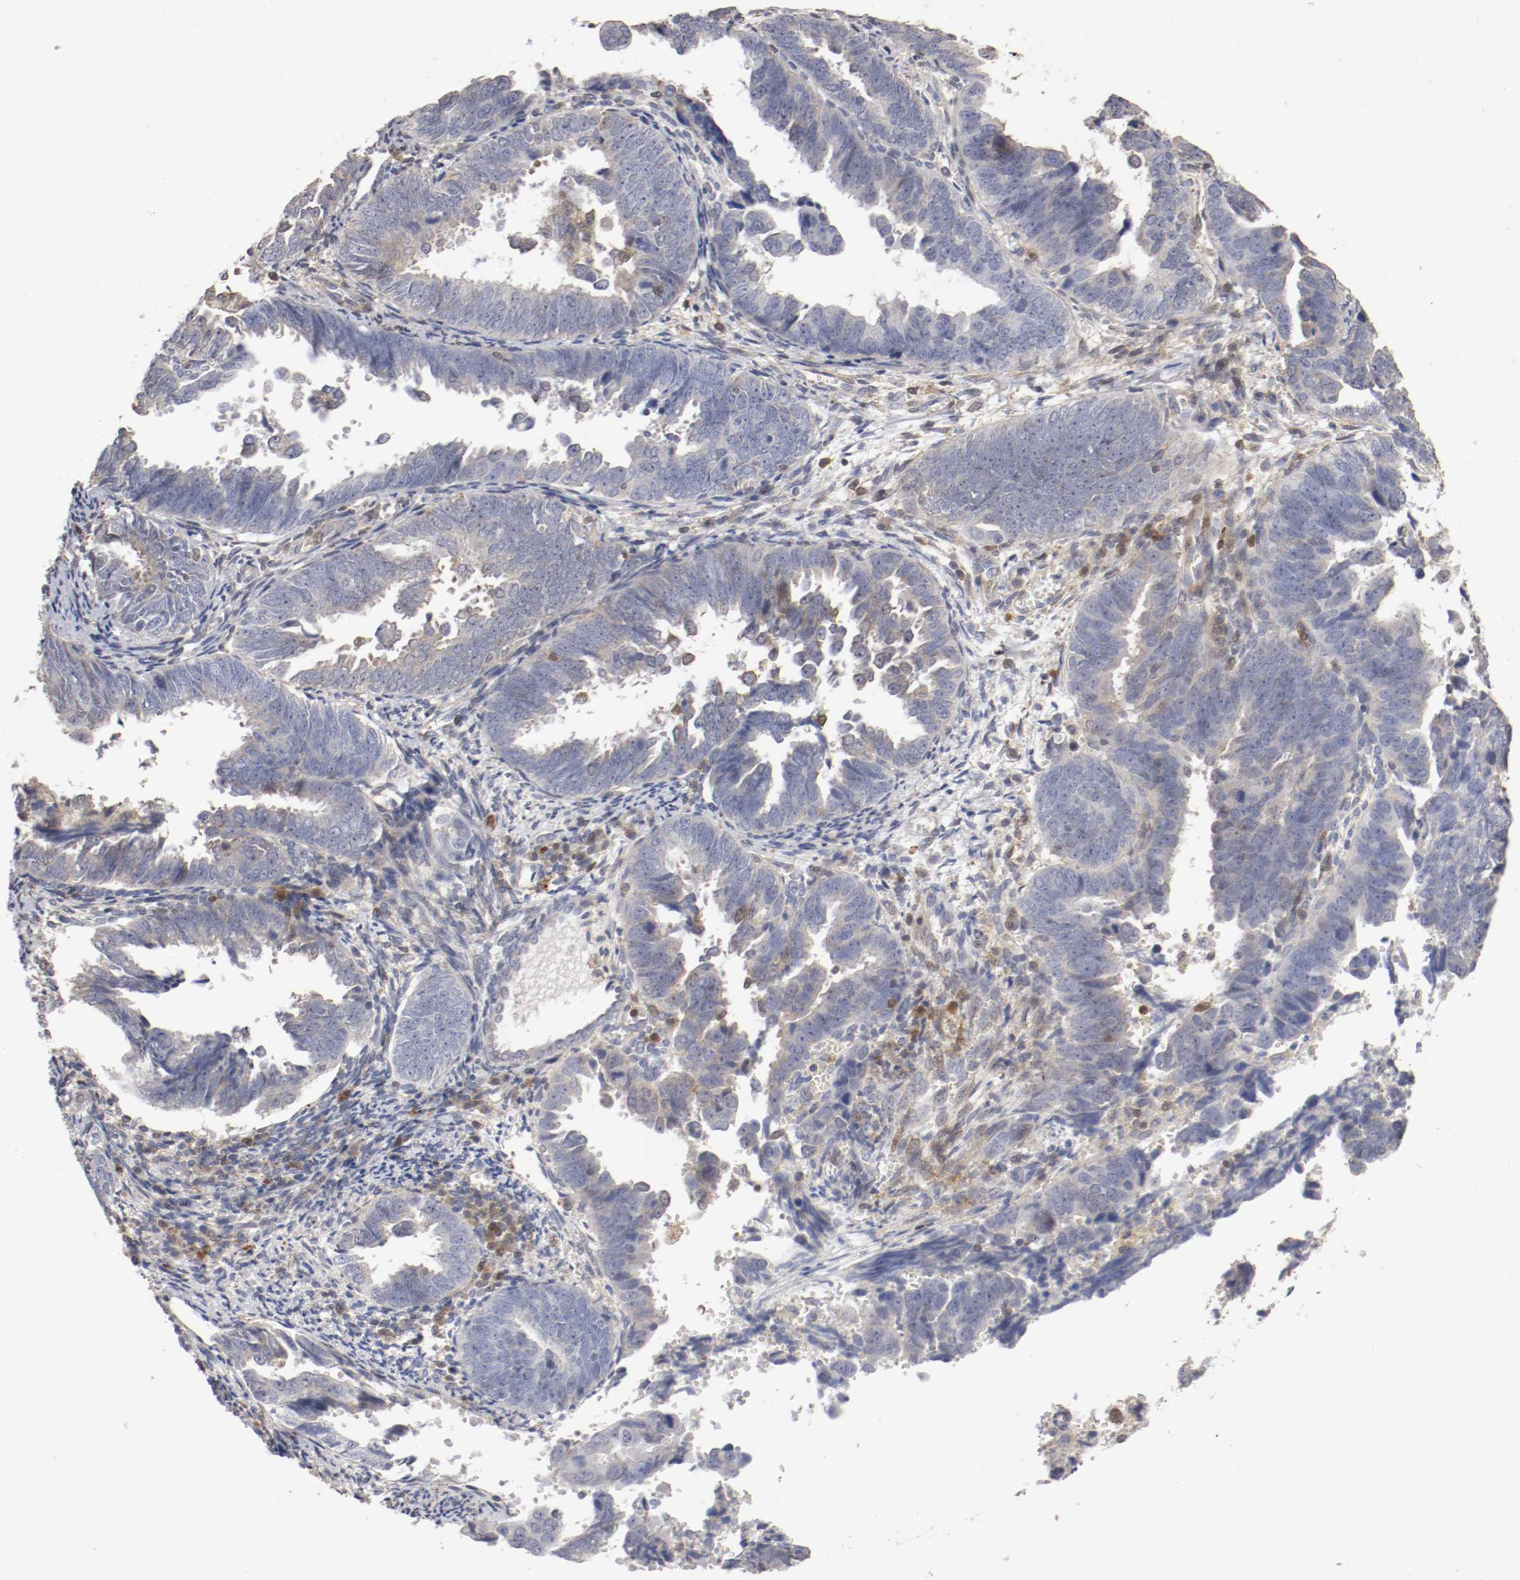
{"staining": {"intensity": "weak", "quantity": "25%-75%", "location": "cytoplasmic/membranous"}, "tissue": "endometrial cancer", "cell_type": "Tumor cells", "image_type": "cancer", "snomed": [{"axis": "morphology", "description": "Adenocarcinoma, NOS"}, {"axis": "topography", "description": "Endometrium"}], "caption": "Protein expression analysis of human adenocarcinoma (endometrial) reveals weak cytoplasmic/membranous expression in about 25%-75% of tumor cells. (DAB (3,3'-diaminobenzidine) IHC, brown staining for protein, blue staining for nuclei).", "gene": "CDK6", "patient": {"sex": "female", "age": 75}}